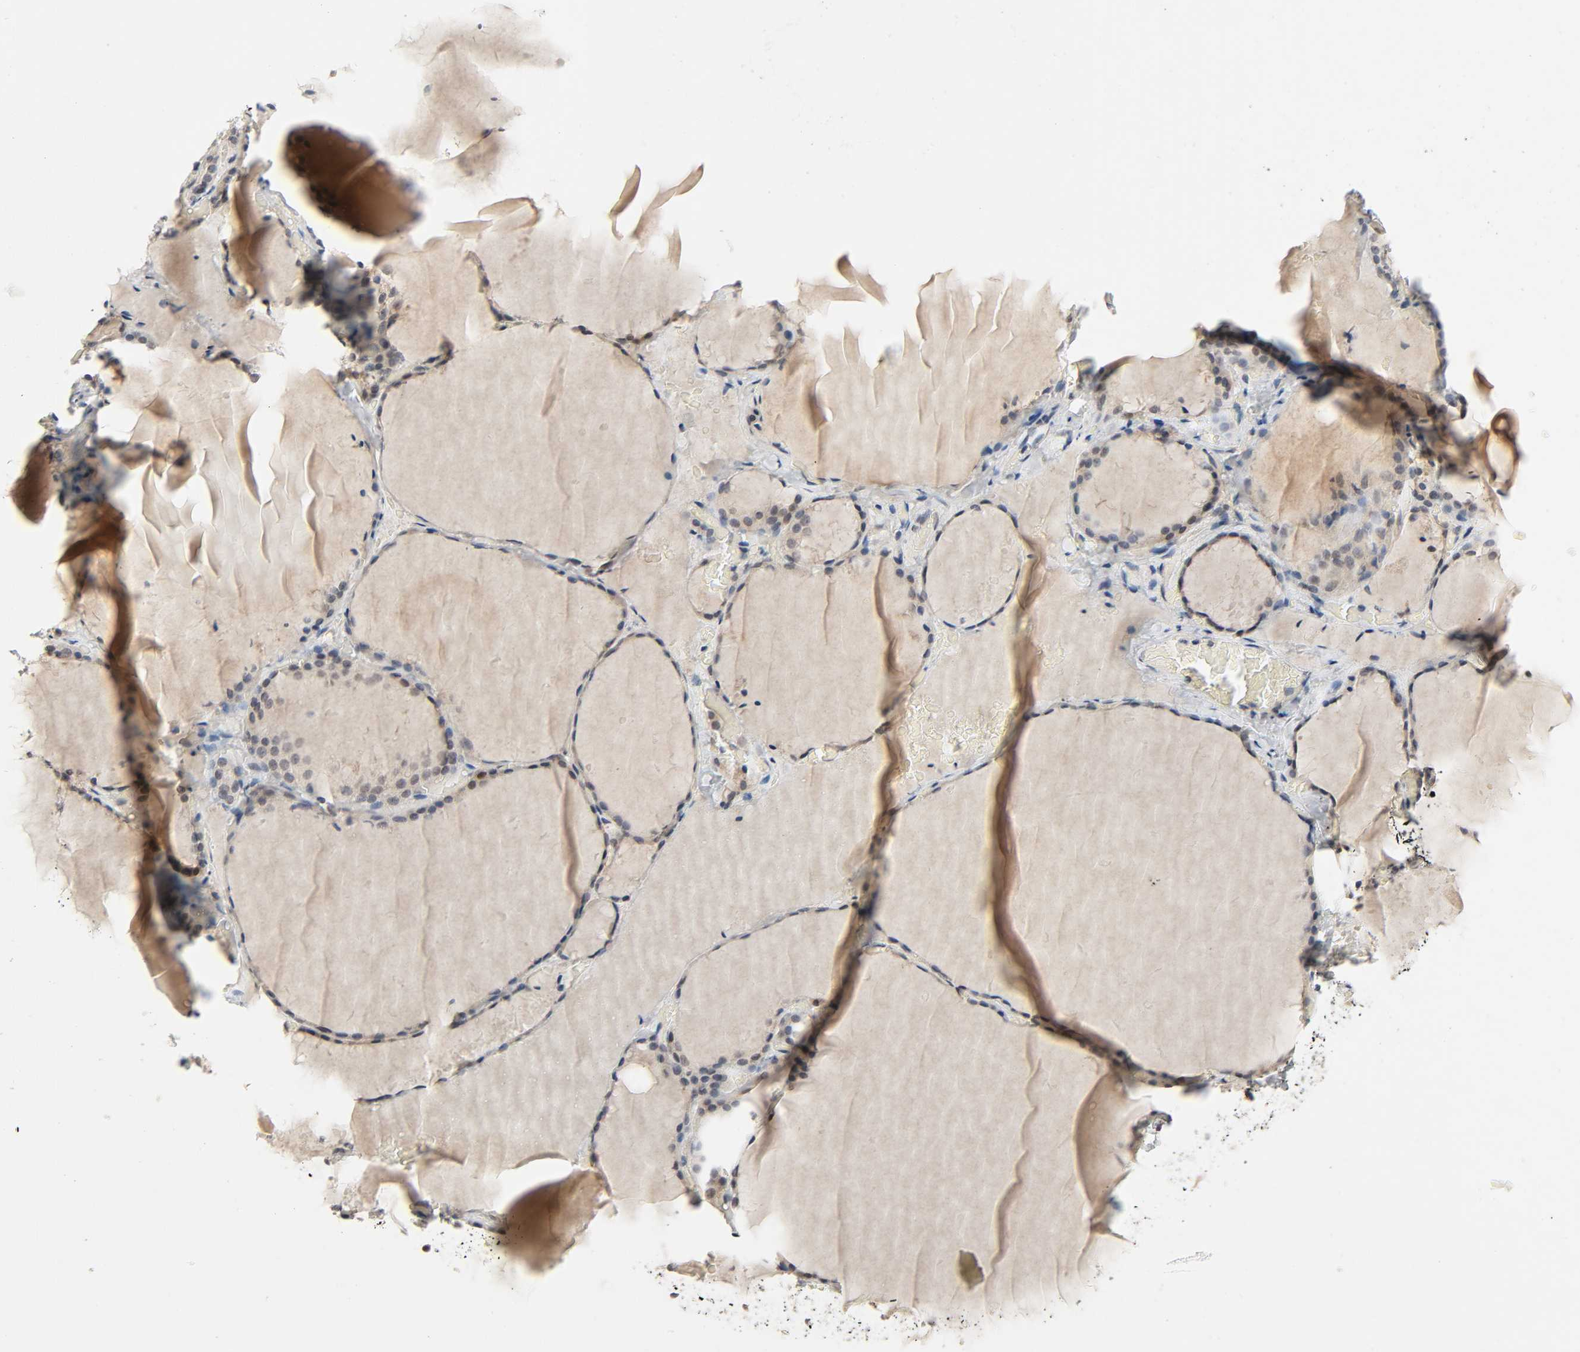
{"staining": {"intensity": "weak", "quantity": "25%-75%", "location": "cytoplasmic/membranous,nuclear"}, "tissue": "thyroid gland", "cell_type": "Glandular cells", "image_type": "normal", "snomed": [{"axis": "morphology", "description": "Normal tissue, NOS"}, {"axis": "topography", "description": "Thyroid gland"}], "caption": "Immunohistochemistry of unremarkable human thyroid gland shows low levels of weak cytoplasmic/membranous,nuclear expression in about 25%-75% of glandular cells.", "gene": "MAPKAPK5", "patient": {"sex": "female", "age": 22}}